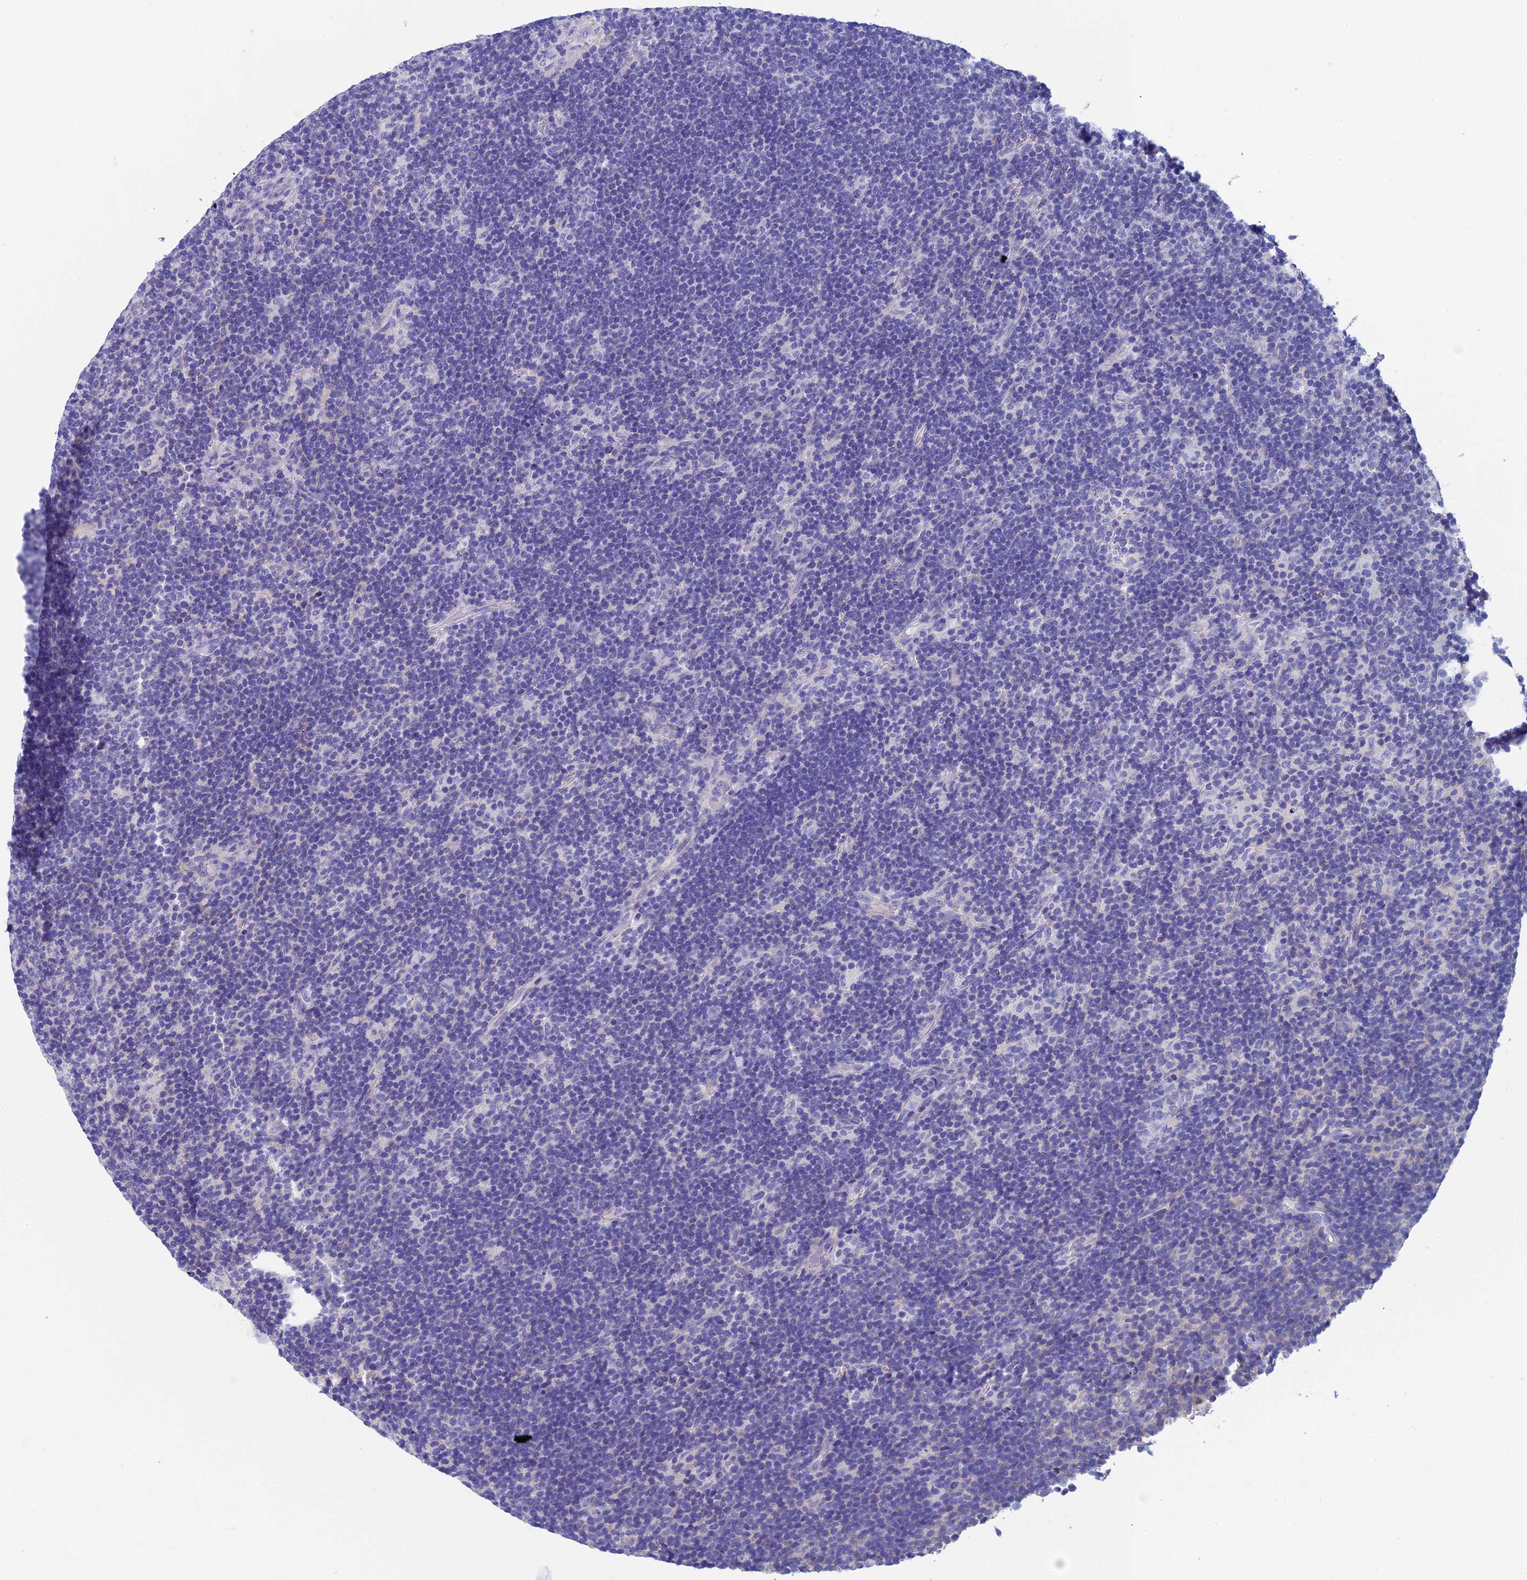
{"staining": {"intensity": "negative", "quantity": "none", "location": "none"}, "tissue": "lymphoma", "cell_type": "Tumor cells", "image_type": "cancer", "snomed": [{"axis": "morphology", "description": "Hodgkin's disease, NOS"}, {"axis": "topography", "description": "Lymph node"}], "caption": "Histopathology image shows no significant protein staining in tumor cells of lymphoma.", "gene": "ADH7", "patient": {"sex": "female", "age": 57}}